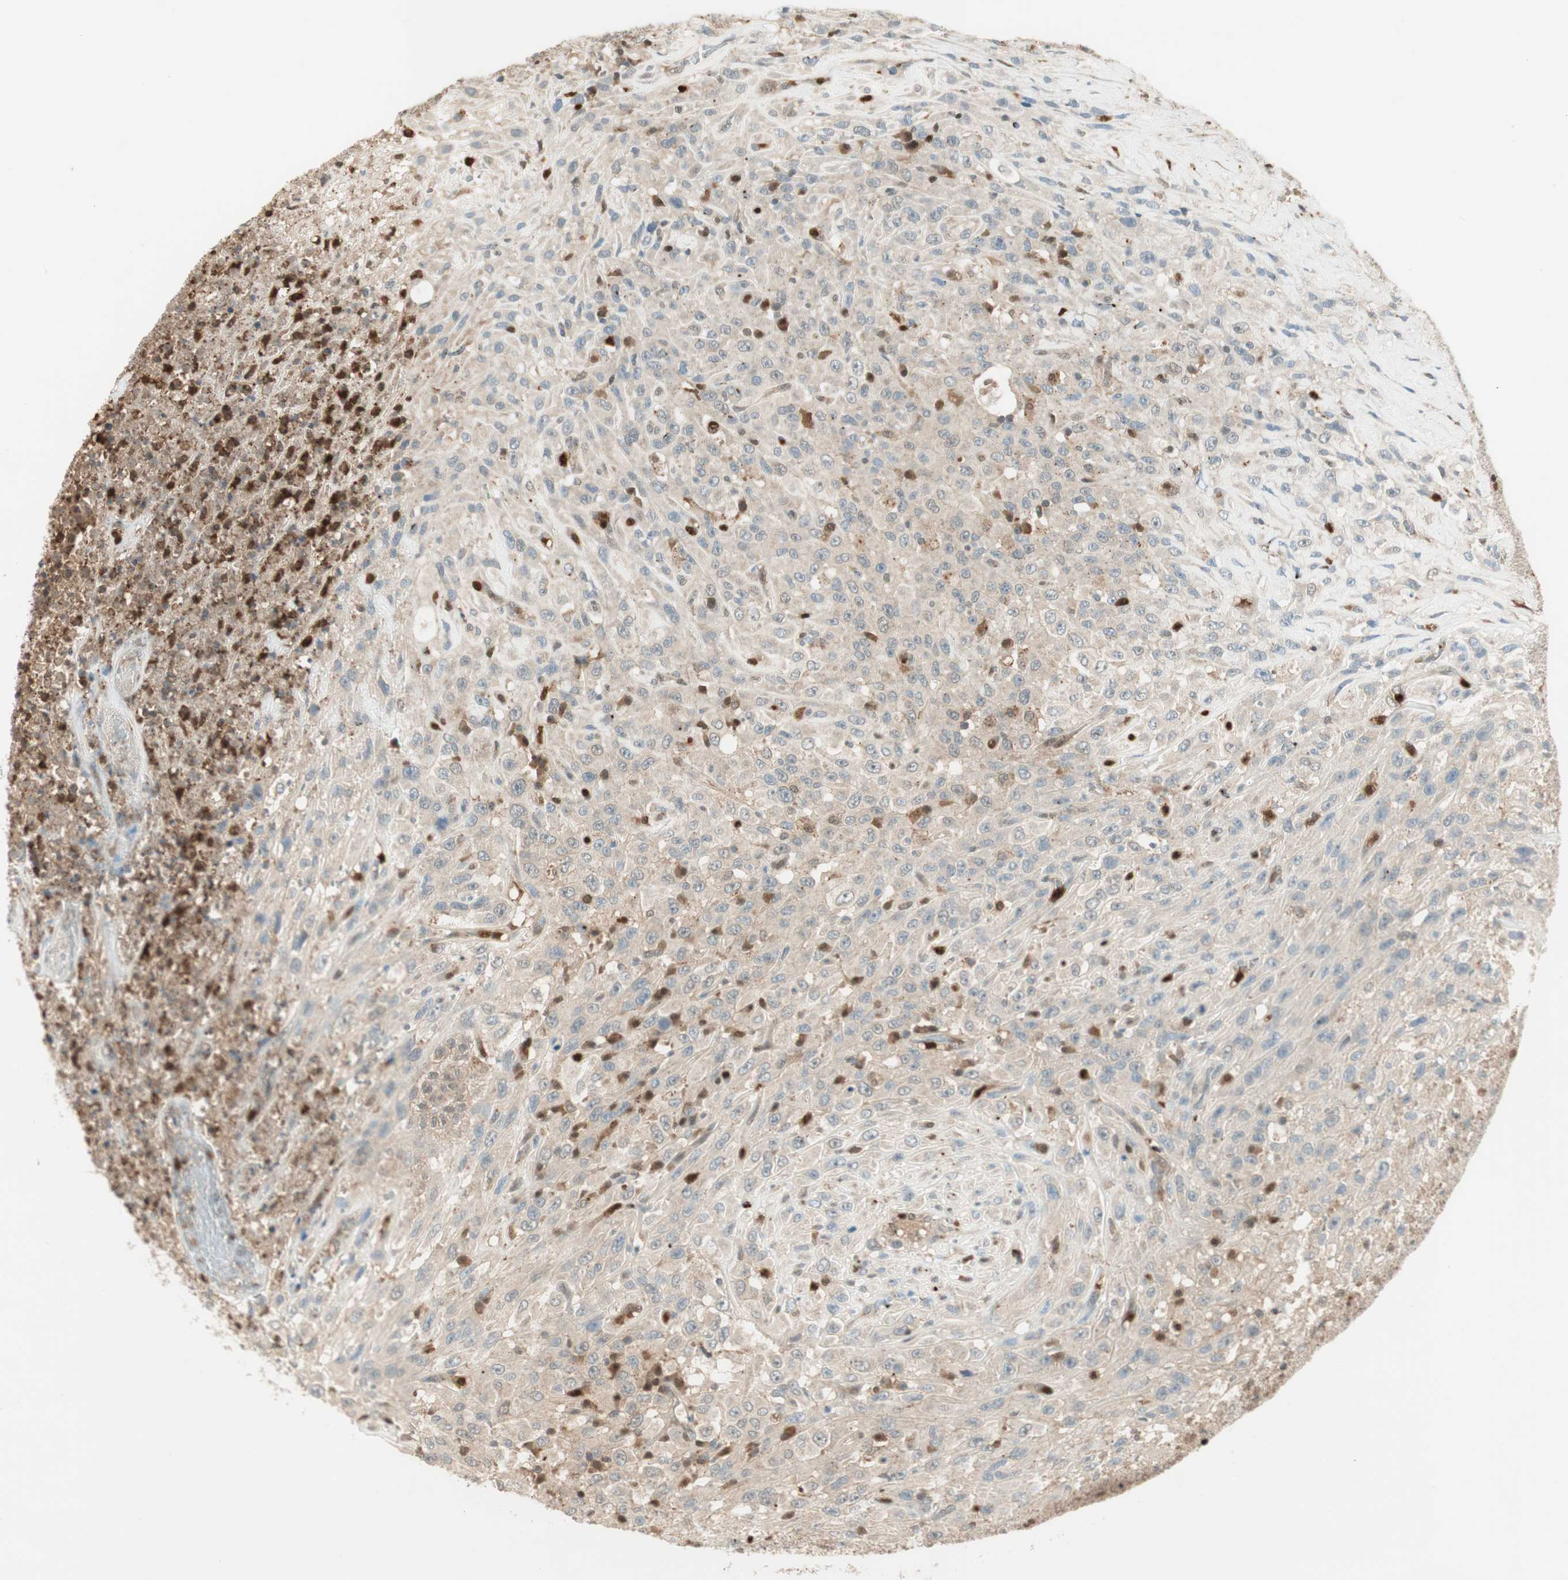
{"staining": {"intensity": "negative", "quantity": "none", "location": "none"}, "tissue": "urothelial cancer", "cell_type": "Tumor cells", "image_type": "cancer", "snomed": [{"axis": "morphology", "description": "Urothelial carcinoma, High grade"}, {"axis": "topography", "description": "Urinary bladder"}], "caption": "Urothelial cancer was stained to show a protein in brown. There is no significant positivity in tumor cells.", "gene": "LTA4H", "patient": {"sex": "male", "age": 66}}